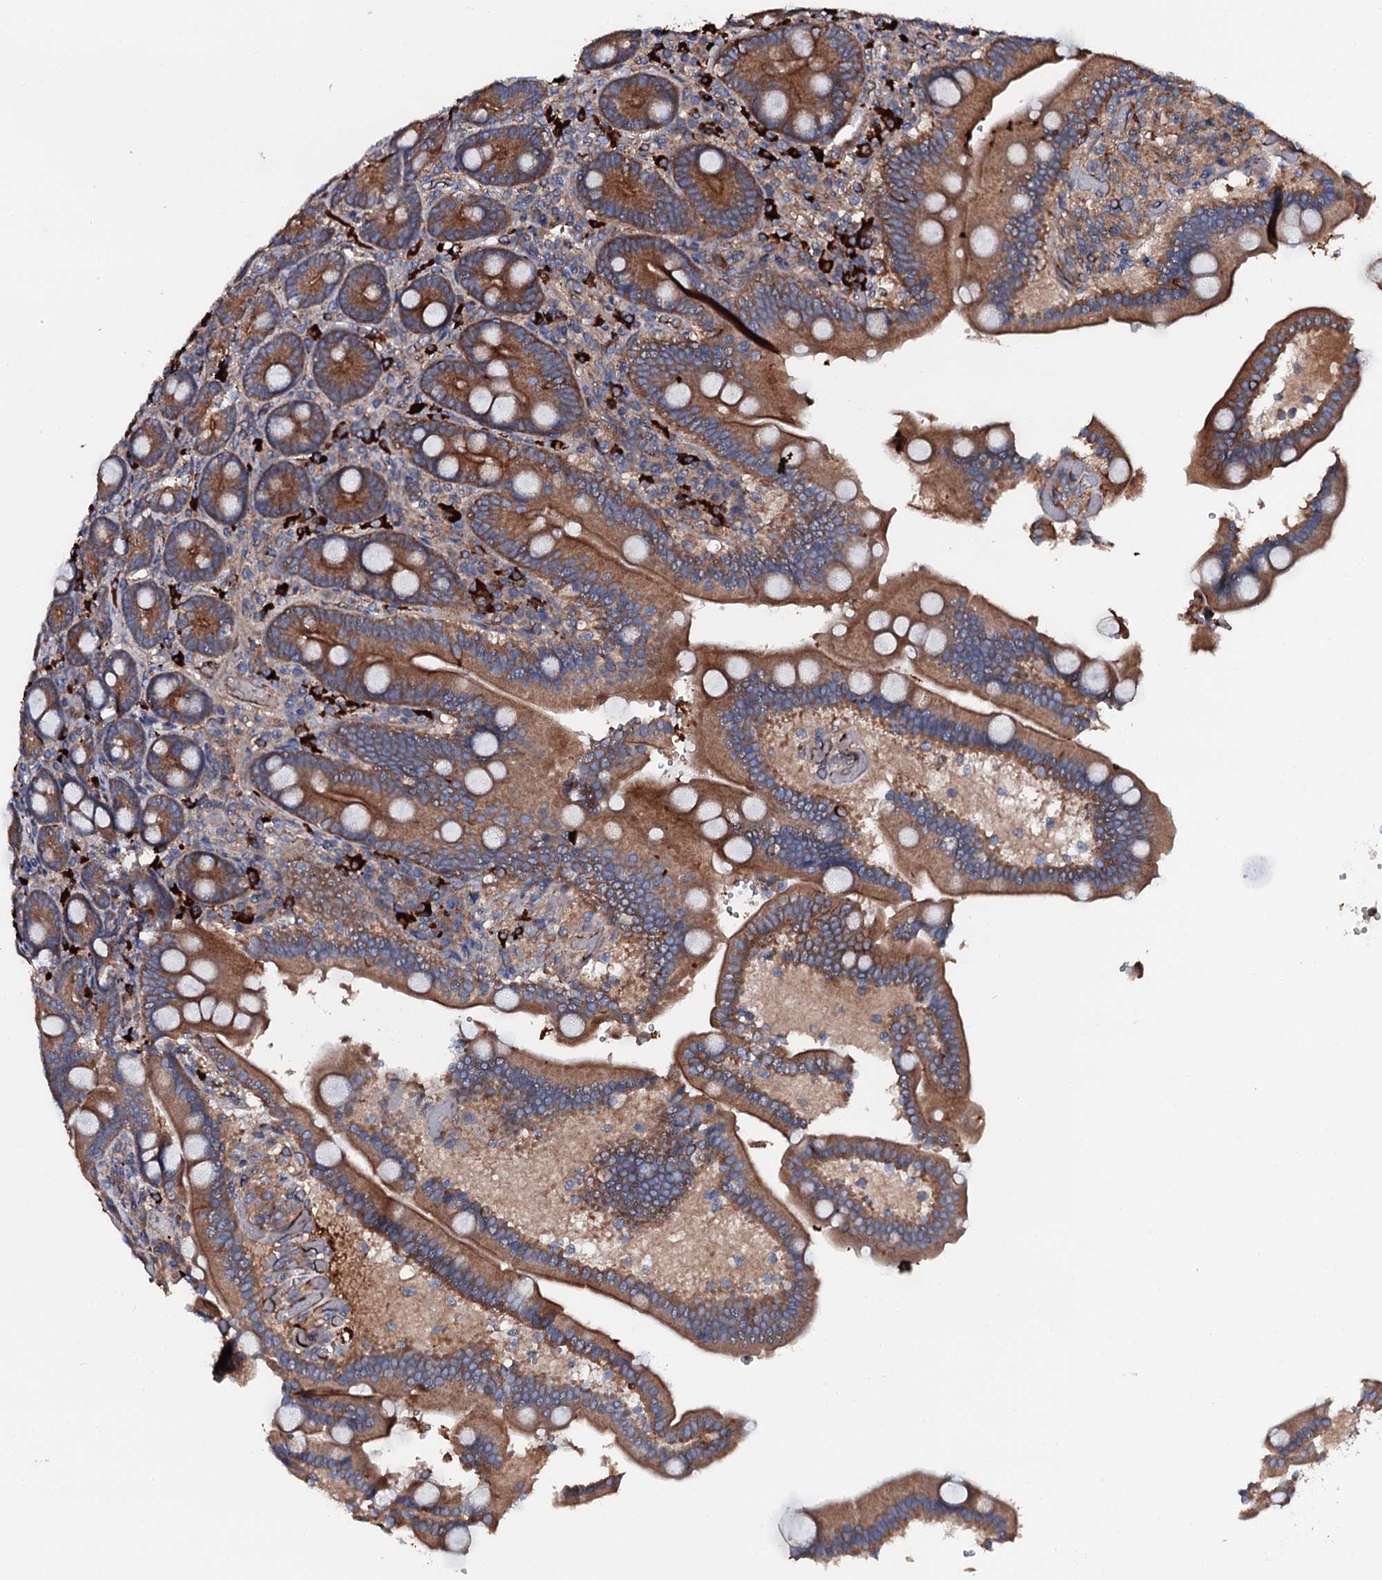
{"staining": {"intensity": "strong", "quantity": ">75%", "location": "cytoplasmic/membranous"}, "tissue": "duodenum", "cell_type": "Glandular cells", "image_type": "normal", "snomed": [{"axis": "morphology", "description": "Normal tissue, NOS"}, {"axis": "topography", "description": "Duodenum"}], "caption": "Immunohistochemical staining of unremarkable duodenum shows >75% levels of strong cytoplasmic/membranous protein positivity in about >75% of glandular cells. (DAB (3,3'-diaminobenzidine) = brown stain, brightfield microscopy at high magnification).", "gene": "NEK1", "patient": {"sex": "female", "age": 62}}